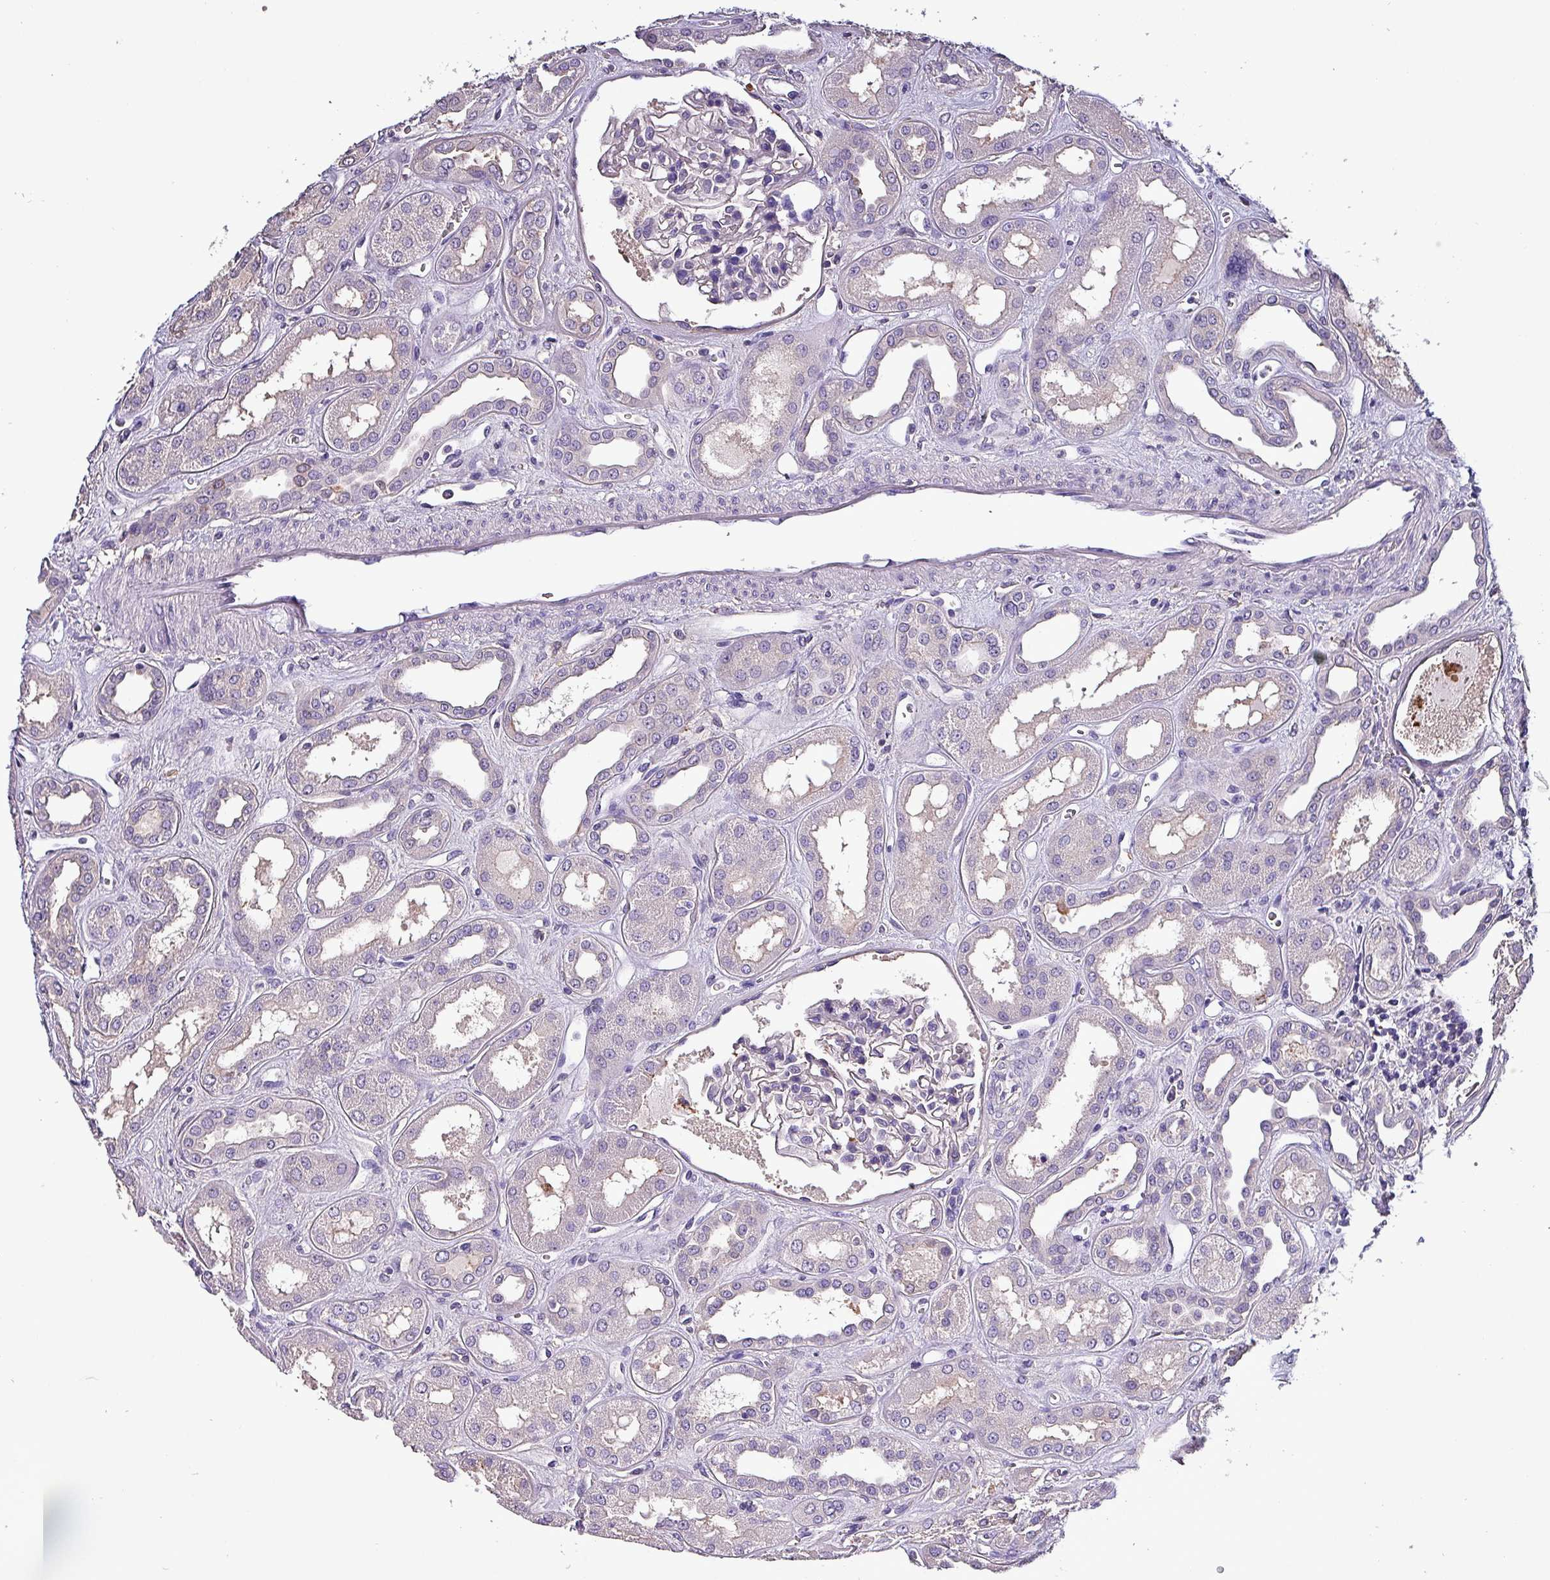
{"staining": {"intensity": "negative", "quantity": "none", "location": "none"}, "tissue": "kidney", "cell_type": "Cells in glomeruli", "image_type": "normal", "snomed": [{"axis": "morphology", "description": "Normal tissue, NOS"}, {"axis": "topography", "description": "Kidney"}], "caption": "This is an IHC image of normal kidney. There is no staining in cells in glomeruli.", "gene": "HTRA4", "patient": {"sex": "male", "age": 59}}